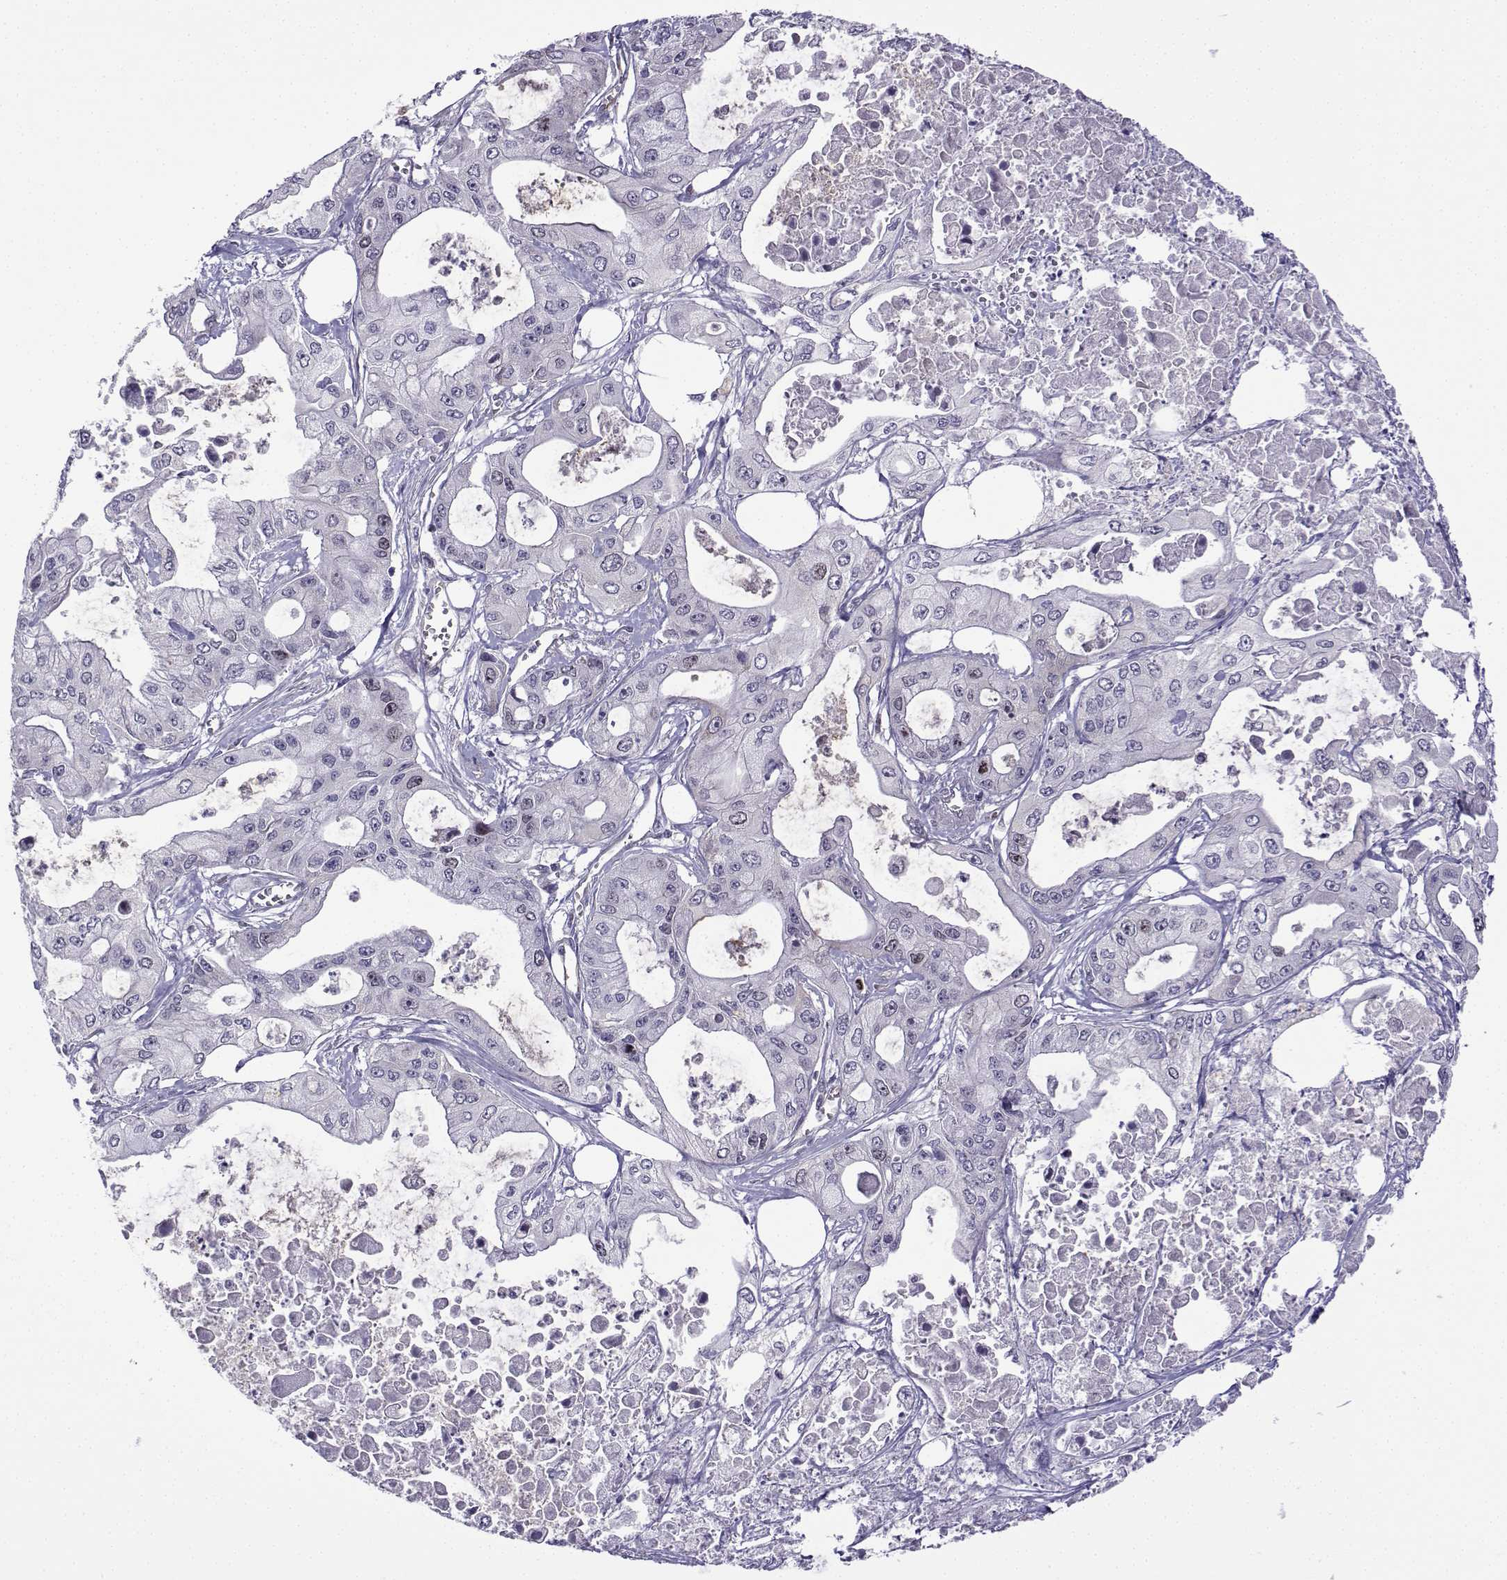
{"staining": {"intensity": "negative", "quantity": "none", "location": "none"}, "tissue": "pancreatic cancer", "cell_type": "Tumor cells", "image_type": "cancer", "snomed": [{"axis": "morphology", "description": "Adenocarcinoma, NOS"}, {"axis": "topography", "description": "Pancreas"}], "caption": "This is an immunohistochemistry (IHC) image of pancreatic cancer (adenocarcinoma). There is no staining in tumor cells.", "gene": "INCENP", "patient": {"sex": "male", "age": 70}}